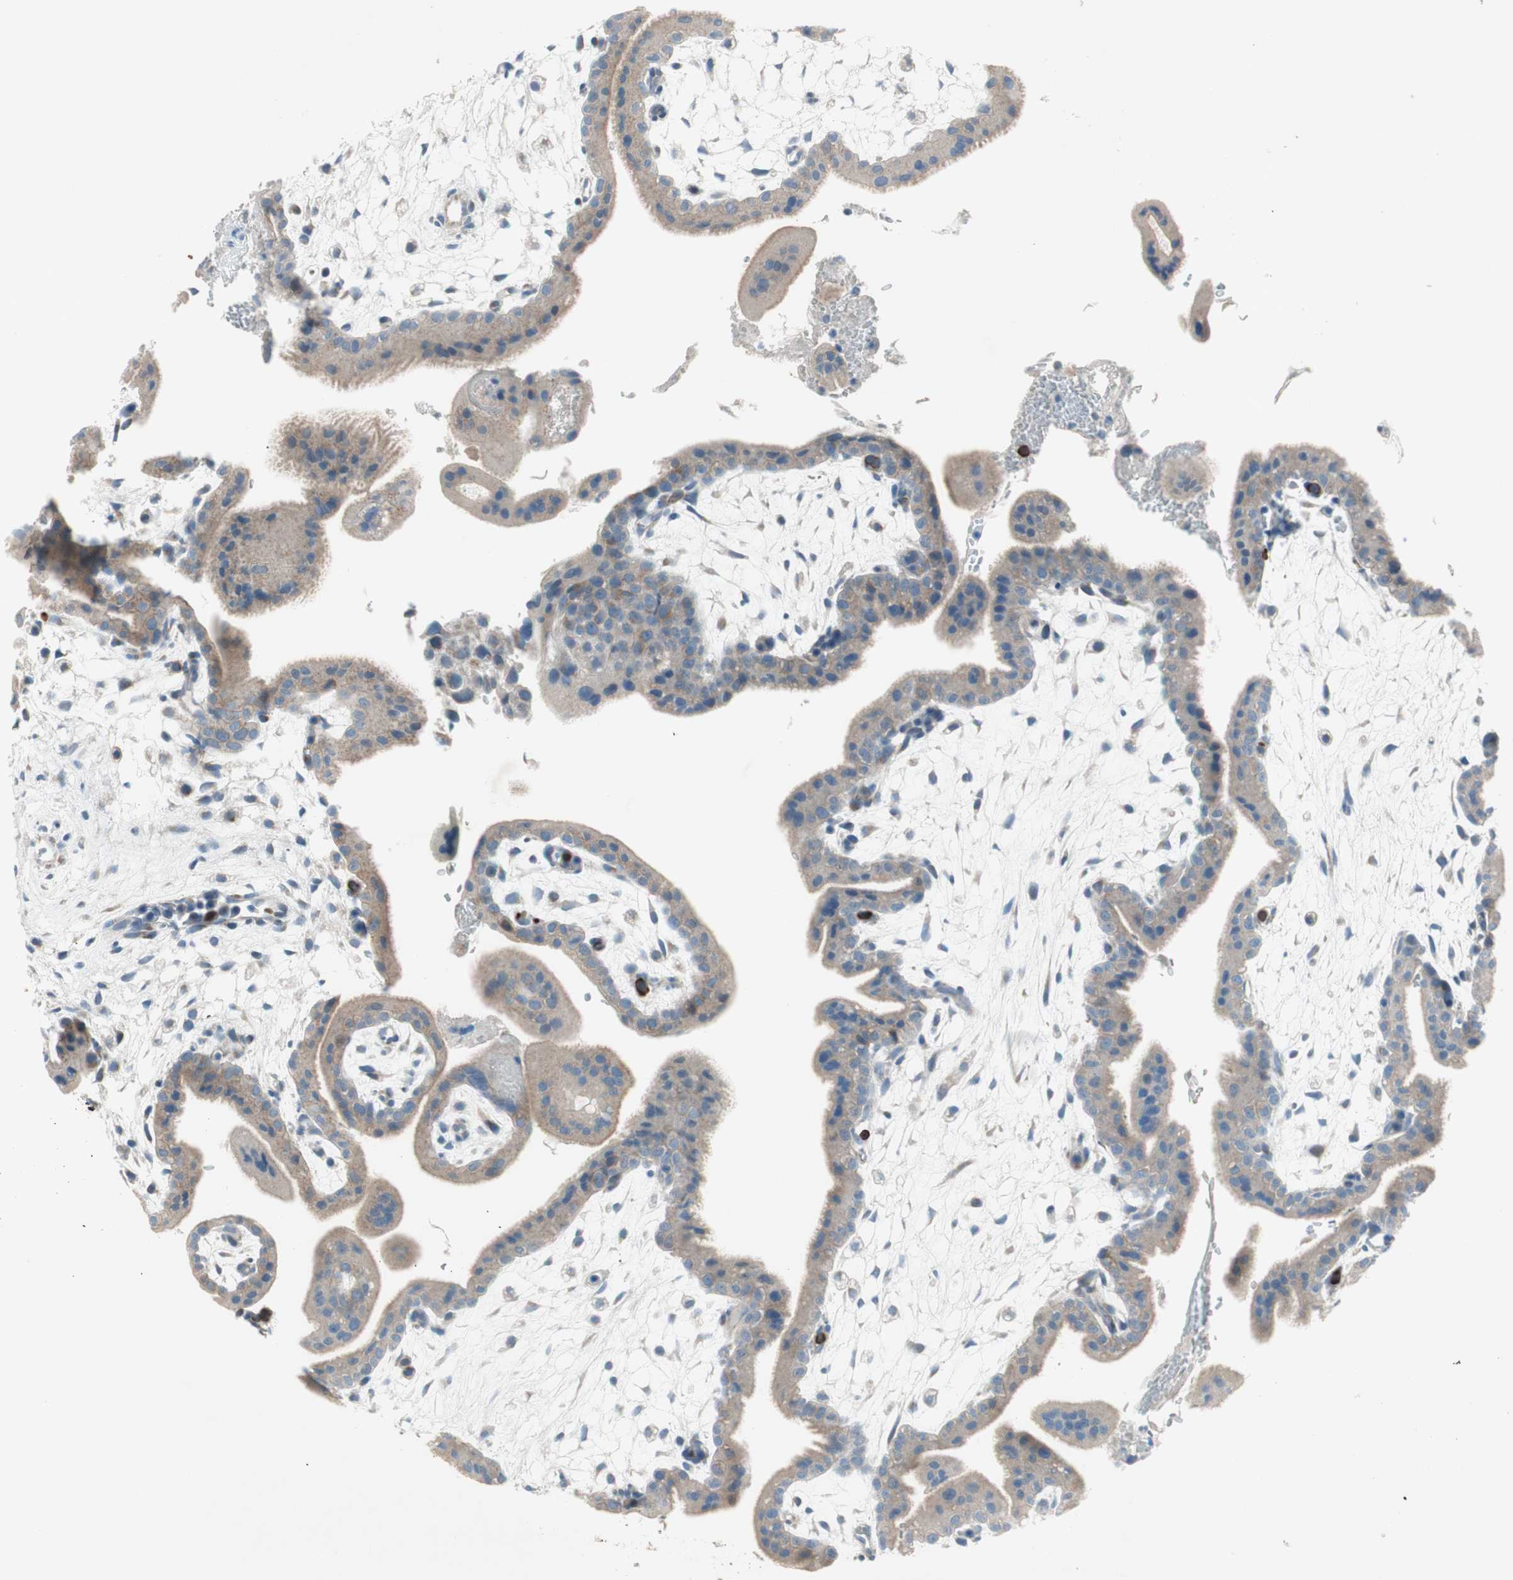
{"staining": {"intensity": "weak", "quantity": ">75%", "location": "cytoplasmic/membranous"}, "tissue": "placenta", "cell_type": "Trophoblastic cells", "image_type": "normal", "snomed": [{"axis": "morphology", "description": "Normal tissue, NOS"}, {"axis": "topography", "description": "Placenta"}], "caption": "Immunohistochemistry (IHC) photomicrograph of benign placenta: placenta stained using immunohistochemistry (IHC) demonstrates low levels of weak protein expression localized specifically in the cytoplasmic/membranous of trophoblastic cells, appearing as a cytoplasmic/membranous brown color.", "gene": "PRRG4", "patient": {"sex": "female", "age": 35}}